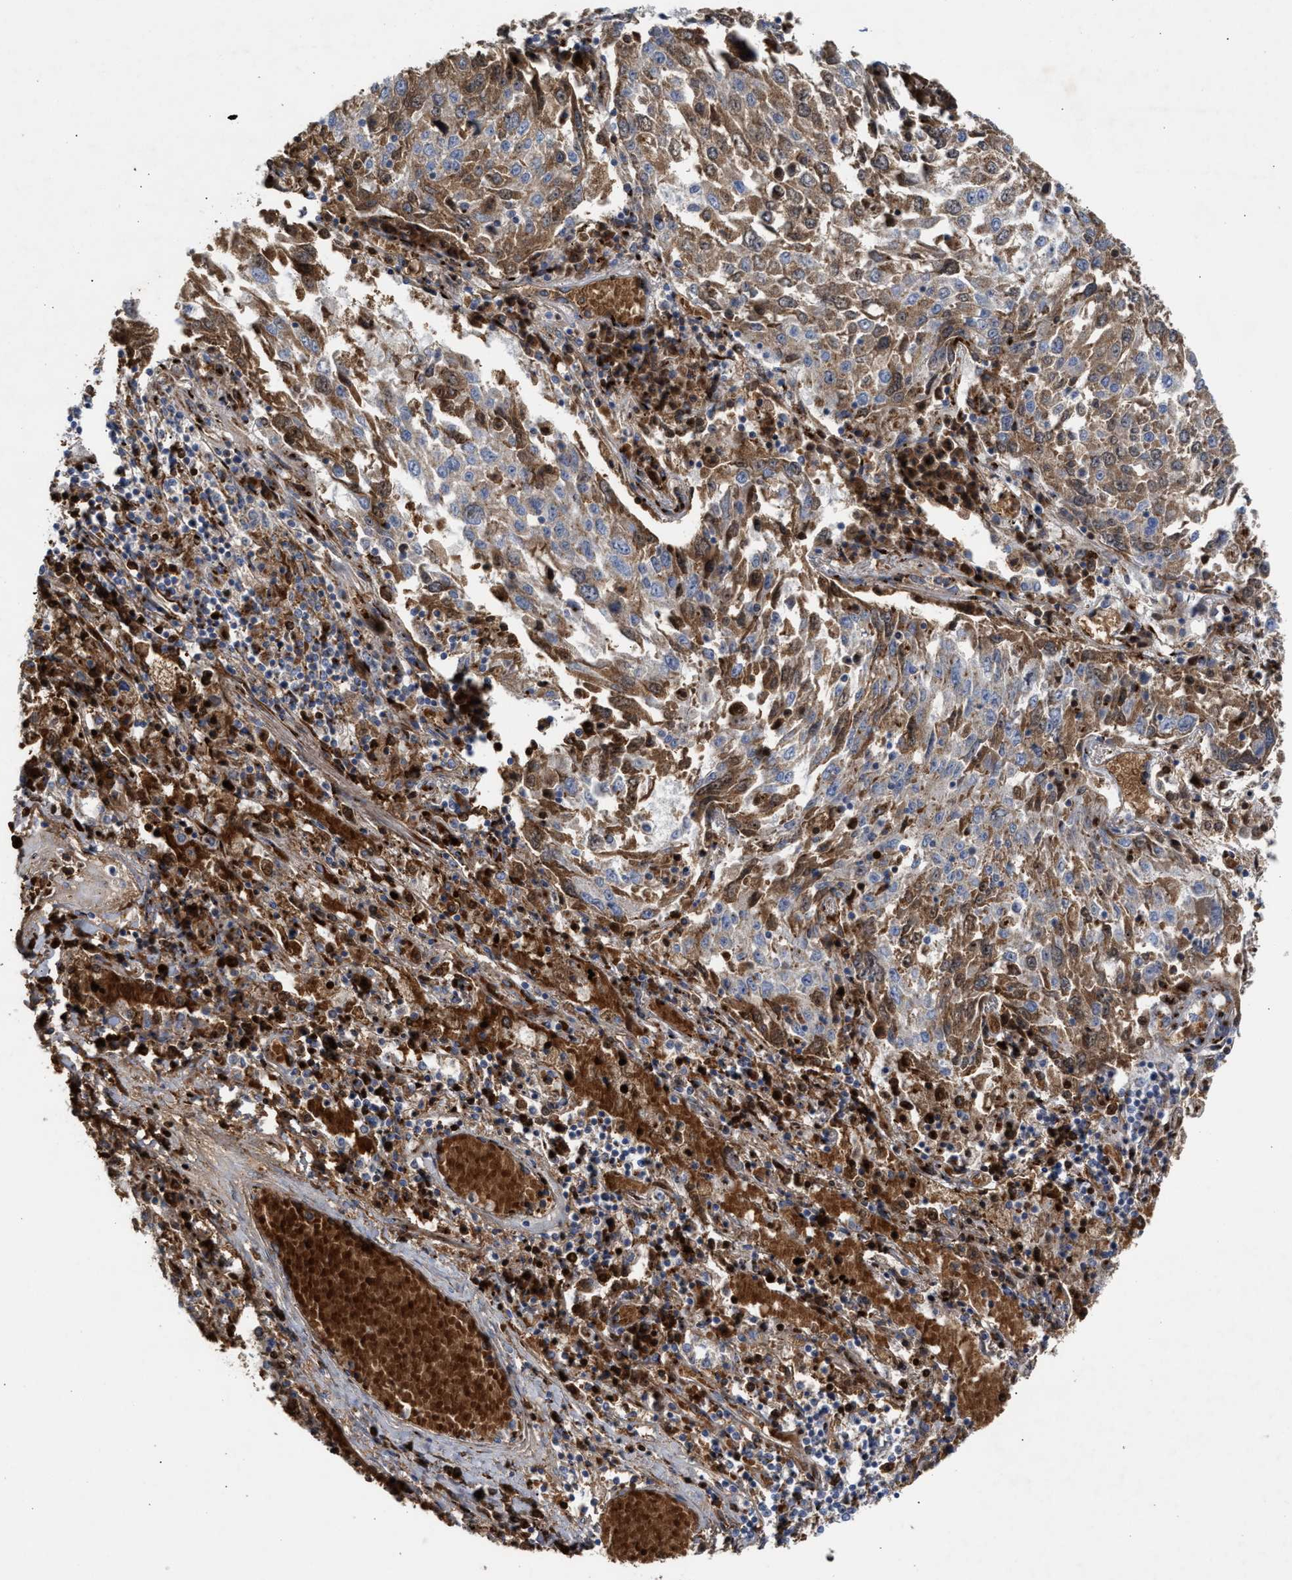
{"staining": {"intensity": "moderate", "quantity": ">75%", "location": "cytoplasmic/membranous"}, "tissue": "lung cancer", "cell_type": "Tumor cells", "image_type": "cancer", "snomed": [{"axis": "morphology", "description": "Squamous cell carcinoma, NOS"}, {"axis": "topography", "description": "Lung"}], "caption": "Protein expression analysis of human squamous cell carcinoma (lung) reveals moderate cytoplasmic/membranous staining in about >75% of tumor cells. (DAB IHC, brown staining for protein, blue staining for nuclei).", "gene": "CCL2", "patient": {"sex": "male", "age": 65}}